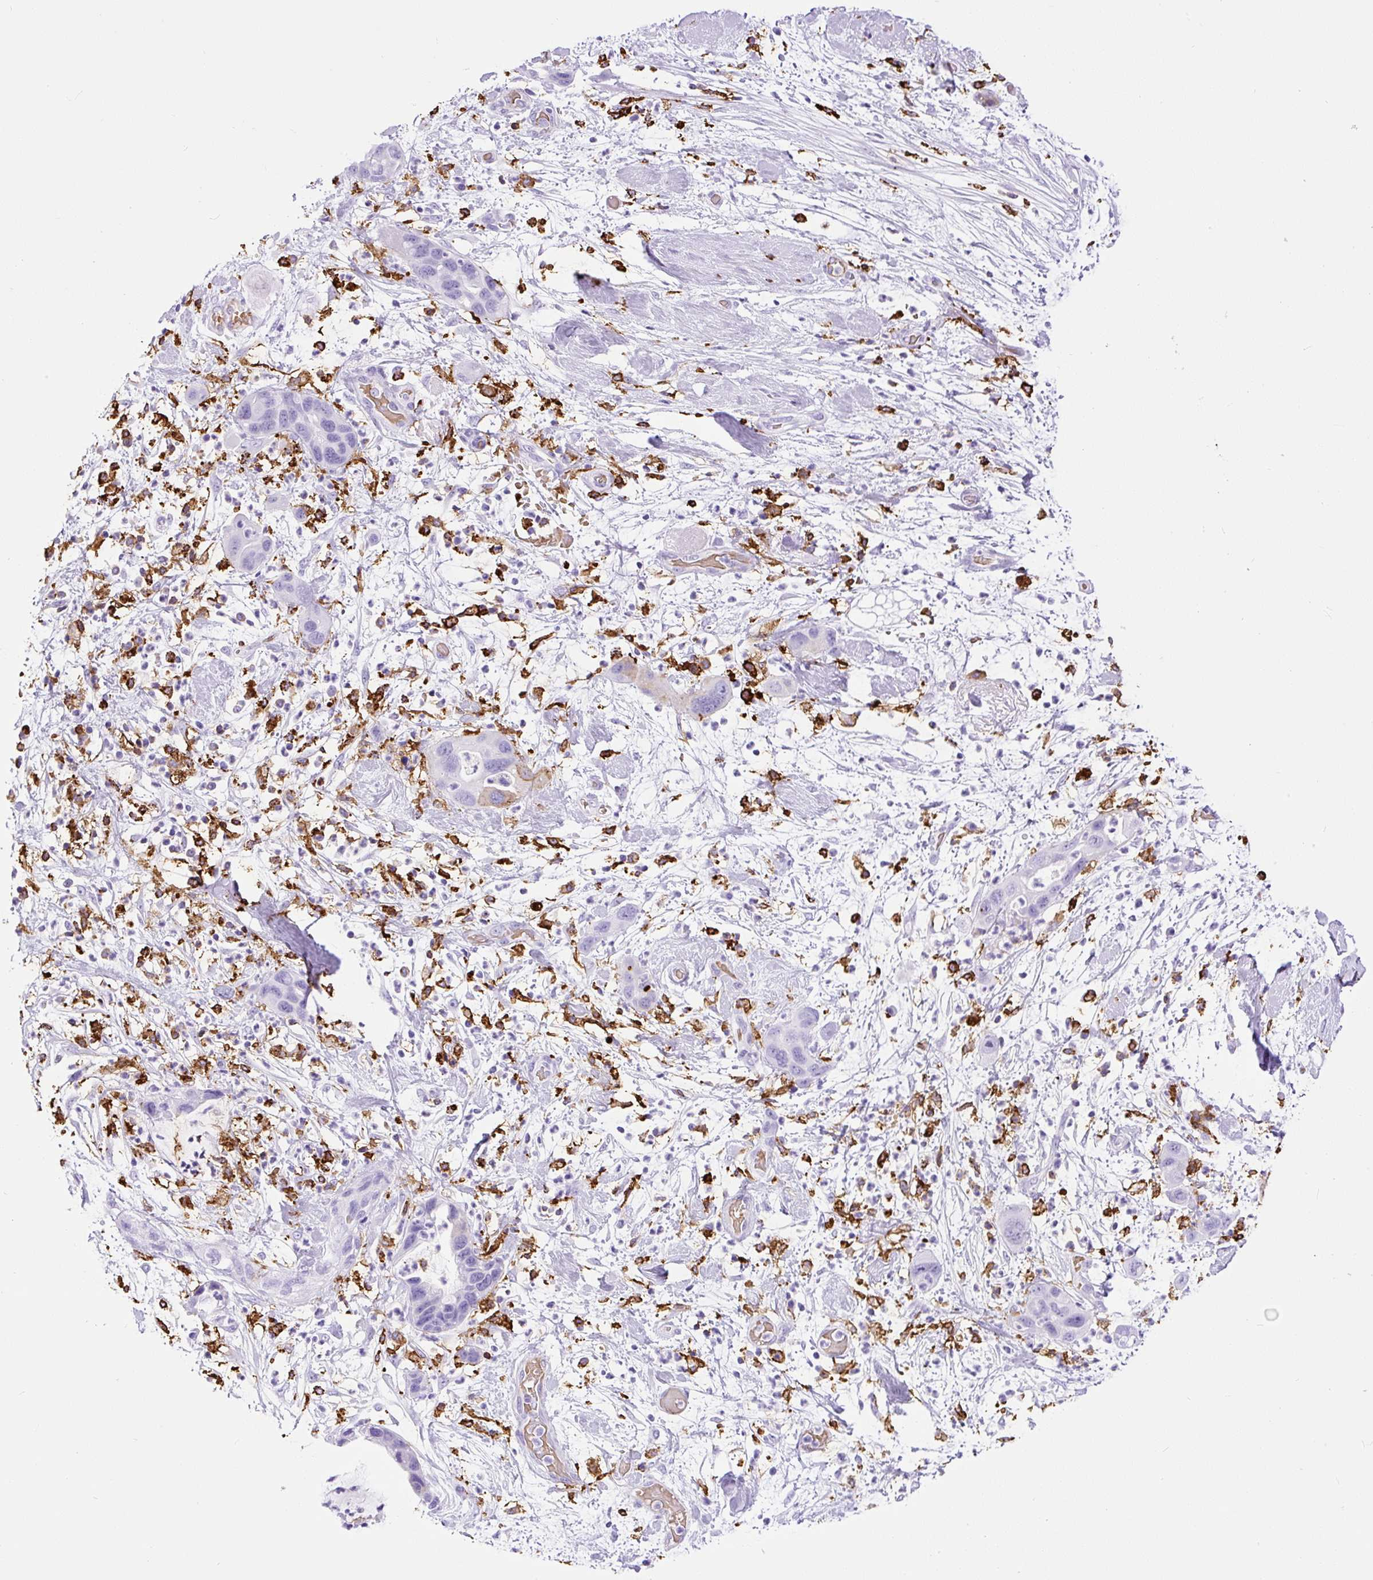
{"staining": {"intensity": "negative", "quantity": "none", "location": "none"}, "tissue": "pancreatic cancer", "cell_type": "Tumor cells", "image_type": "cancer", "snomed": [{"axis": "morphology", "description": "Adenocarcinoma, NOS"}, {"axis": "topography", "description": "Pancreas"}], "caption": "Pancreatic cancer (adenocarcinoma) stained for a protein using immunohistochemistry exhibits no expression tumor cells.", "gene": "HLA-DRA", "patient": {"sex": "female", "age": 71}}